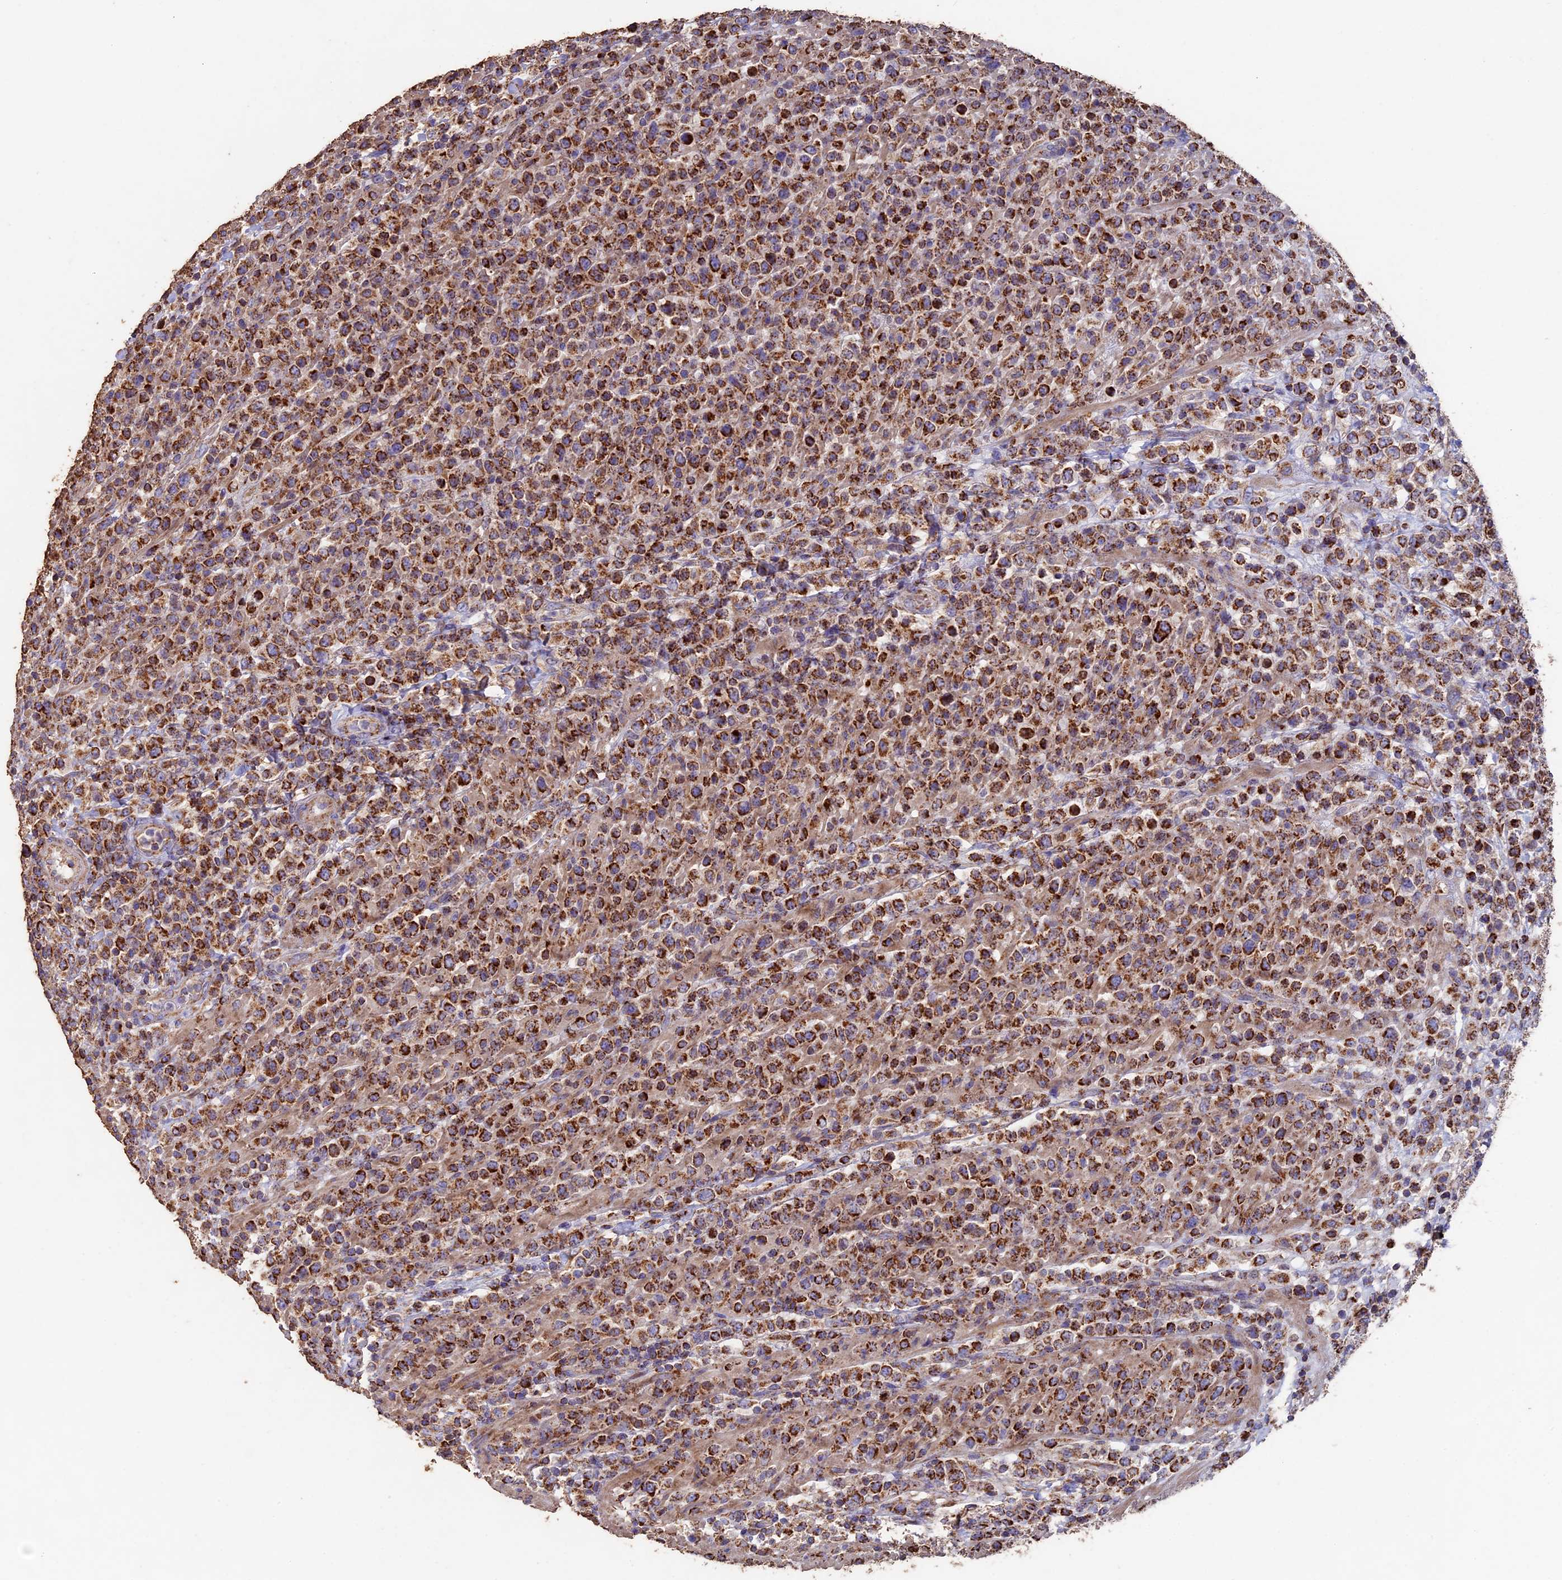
{"staining": {"intensity": "strong", "quantity": ">75%", "location": "cytoplasmic/membranous"}, "tissue": "lymphoma", "cell_type": "Tumor cells", "image_type": "cancer", "snomed": [{"axis": "morphology", "description": "Malignant lymphoma, non-Hodgkin's type, High grade"}, {"axis": "topography", "description": "Colon"}], "caption": "Human lymphoma stained with a protein marker demonstrates strong staining in tumor cells.", "gene": "ADAT1", "patient": {"sex": "female", "age": 53}}